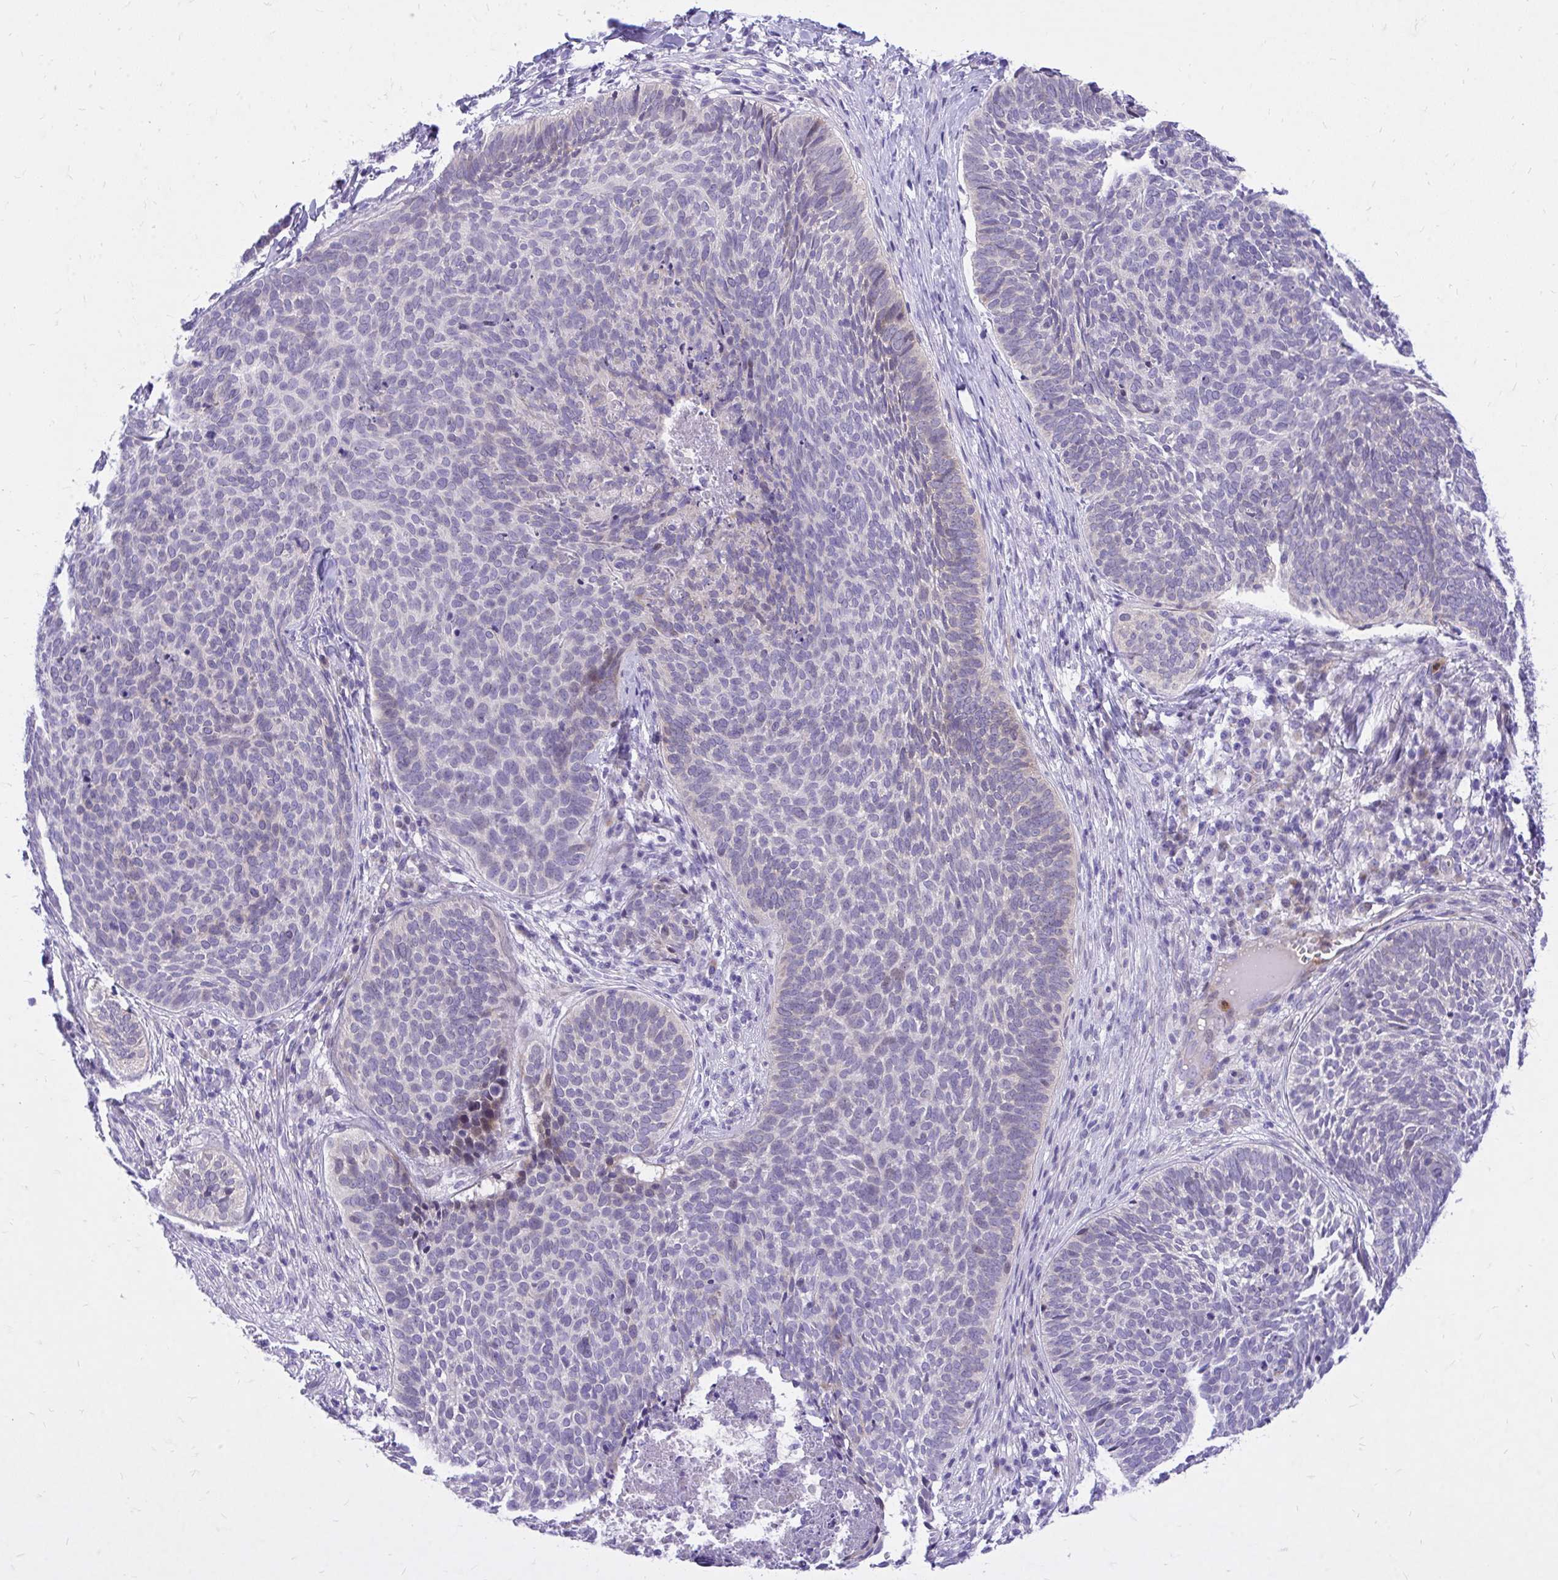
{"staining": {"intensity": "negative", "quantity": "none", "location": "none"}, "tissue": "skin cancer", "cell_type": "Tumor cells", "image_type": "cancer", "snomed": [{"axis": "morphology", "description": "Basal cell carcinoma"}, {"axis": "topography", "description": "Skin"}, {"axis": "topography", "description": "Skin of face"}], "caption": "IHC micrograph of neoplastic tissue: skin basal cell carcinoma stained with DAB shows no significant protein expression in tumor cells.", "gene": "ADAMTSL1", "patient": {"sex": "male", "age": 56}}